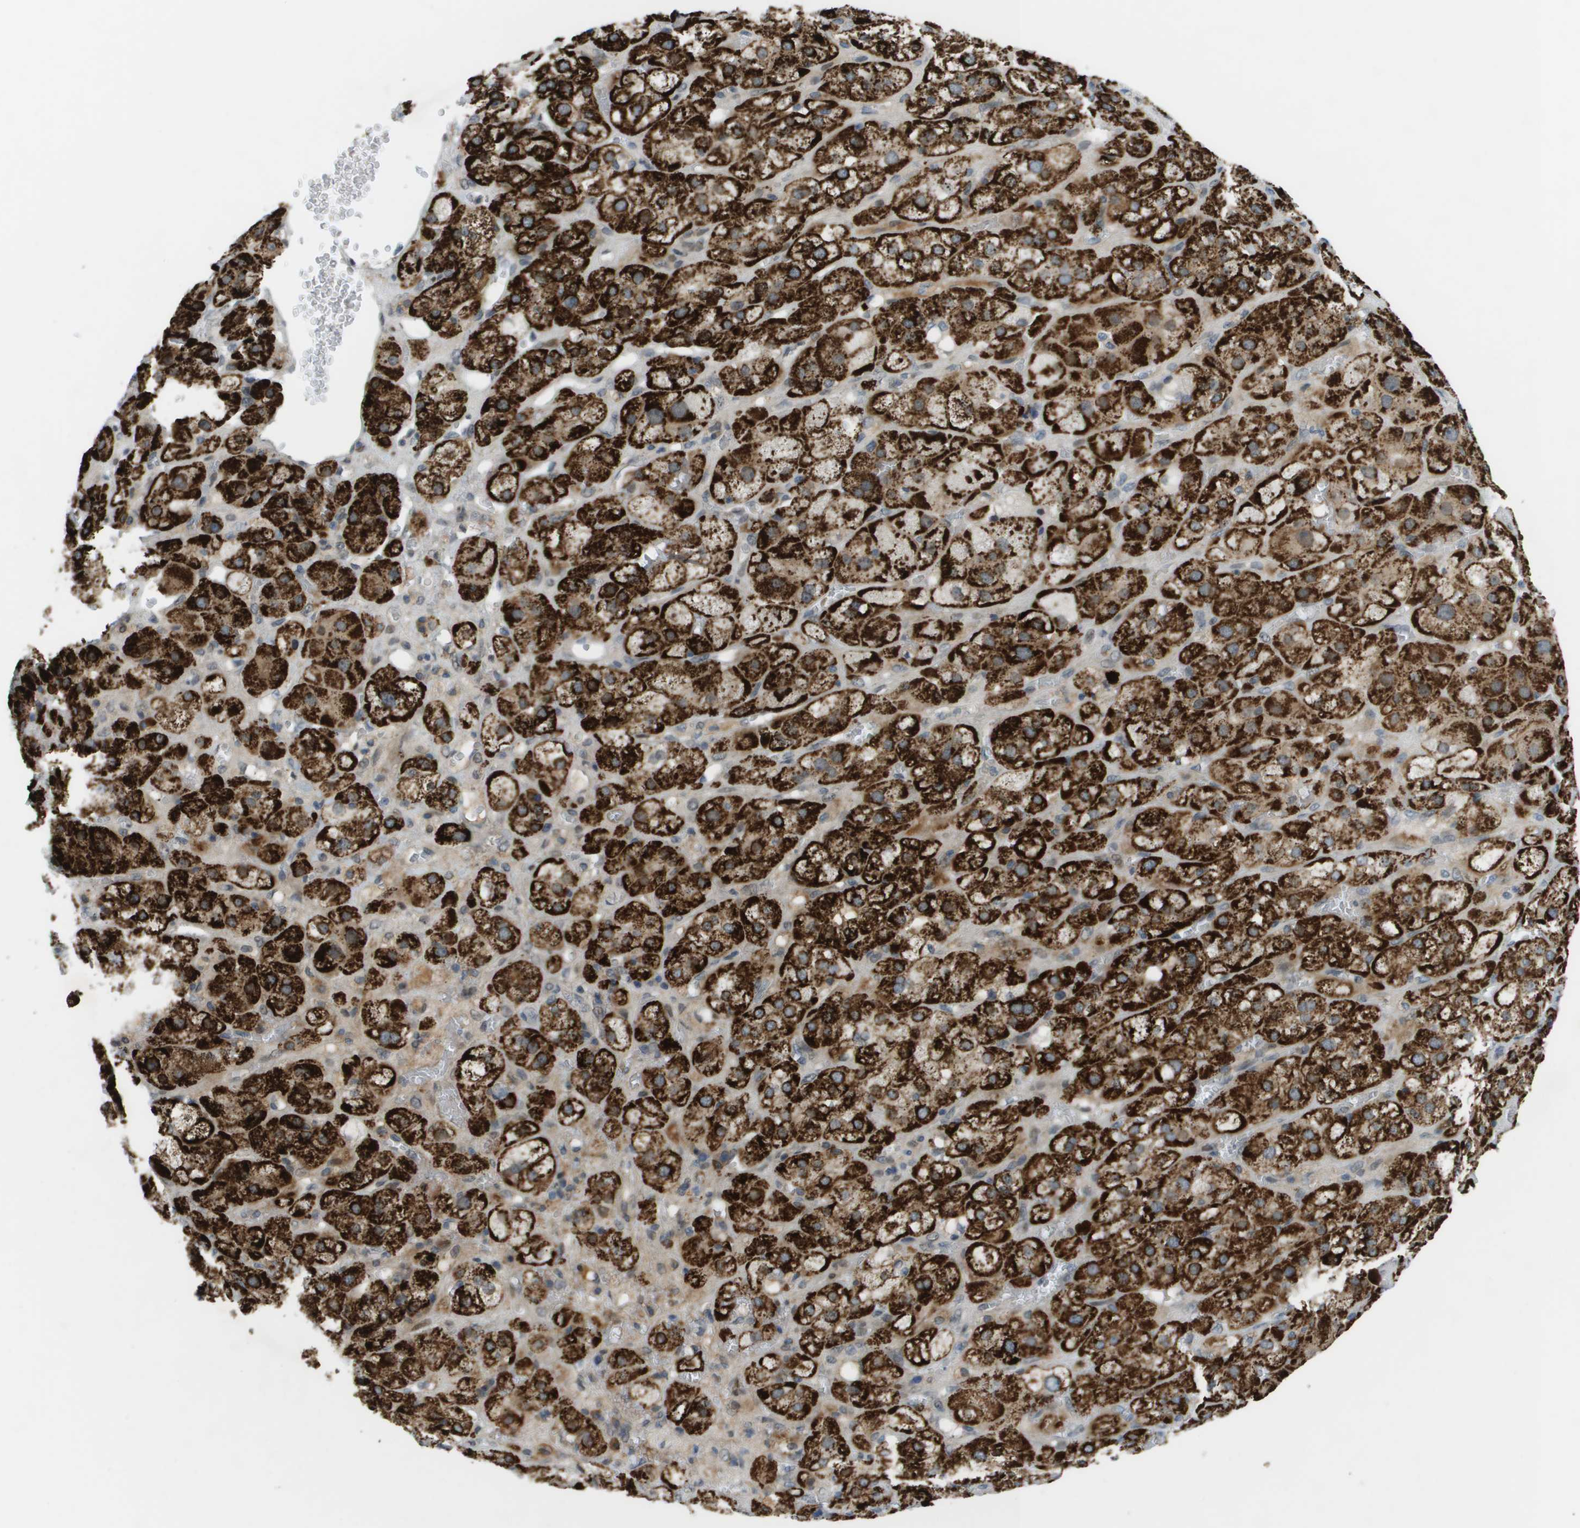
{"staining": {"intensity": "strong", "quantity": ">75%", "location": "cytoplasmic/membranous"}, "tissue": "adrenal gland", "cell_type": "Glandular cells", "image_type": "normal", "snomed": [{"axis": "morphology", "description": "Normal tissue, NOS"}, {"axis": "topography", "description": "Adrenal gland"}], "caption": "IHC photomicrograph of normal adrenal gland: human adrenal gland stained using immunohistochemistry displays high levels of strong protein expression localized specifically in the cytoplasmic/membranous of glandular cells, appearing as a cytoplasmic/membranous brown color.", "gene": "CACNB4", "patient": {"sex": "female", "age": 47}}